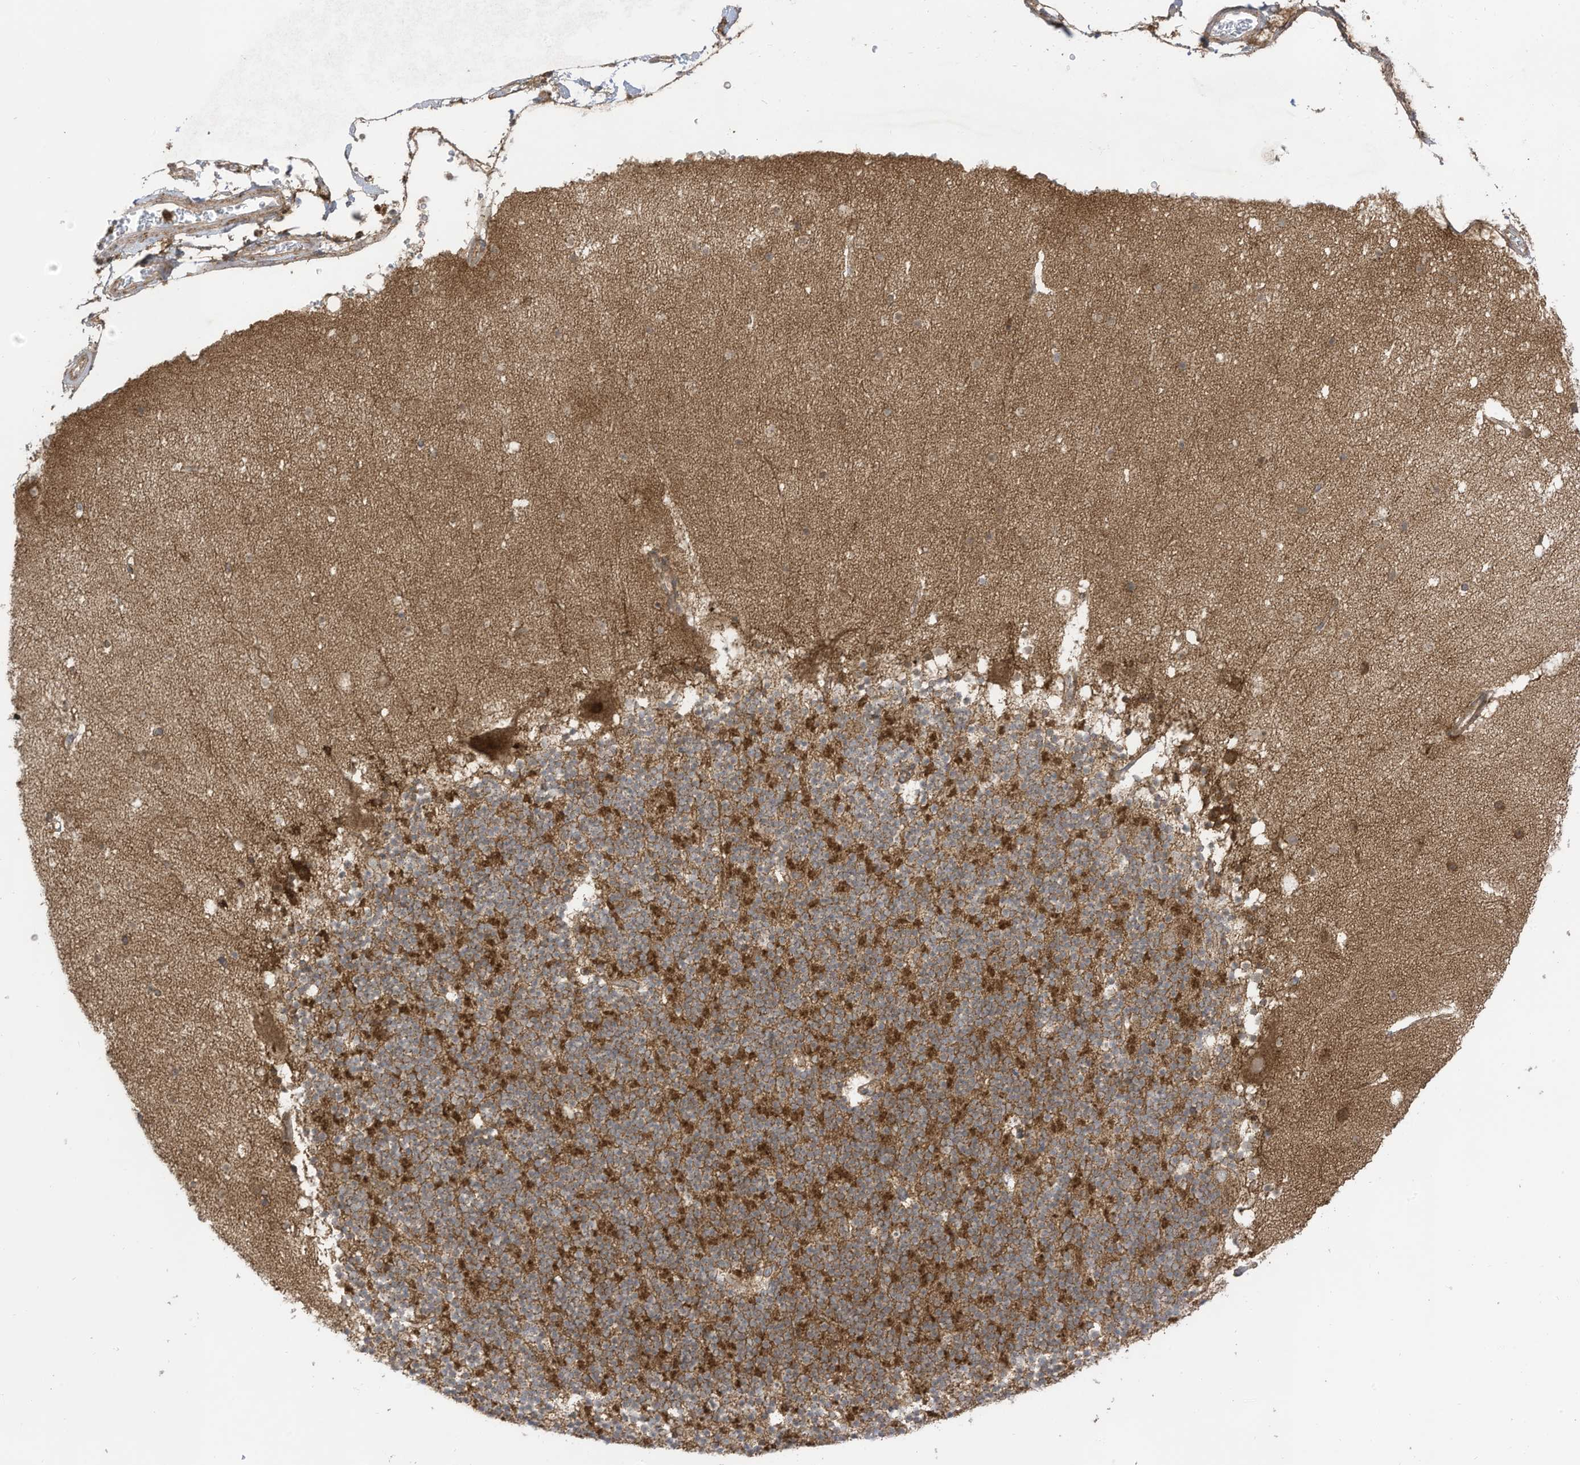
{"staining": {"intensity": "strong", "quantity": "25%-75%", "location": "cytoplasmic/membranous"}, "tissue": "cerebellum", "cell_type": "Cells in granular layer", "image_type": "normal", "snomed": [{"axis": "morphology", "description": "Normal tissue, NOS"}, {"axis": "topography", "description": "Cerebellum"}], "caption": "This image displays immunohistochemistry staining of benign human cerebellum, with high strong cytoplasmic/membranous positivity in approximately 25%-75% of cells in granular layer.", "gene": "REPS1", "patient": {"sex": "male", "age": 57}}